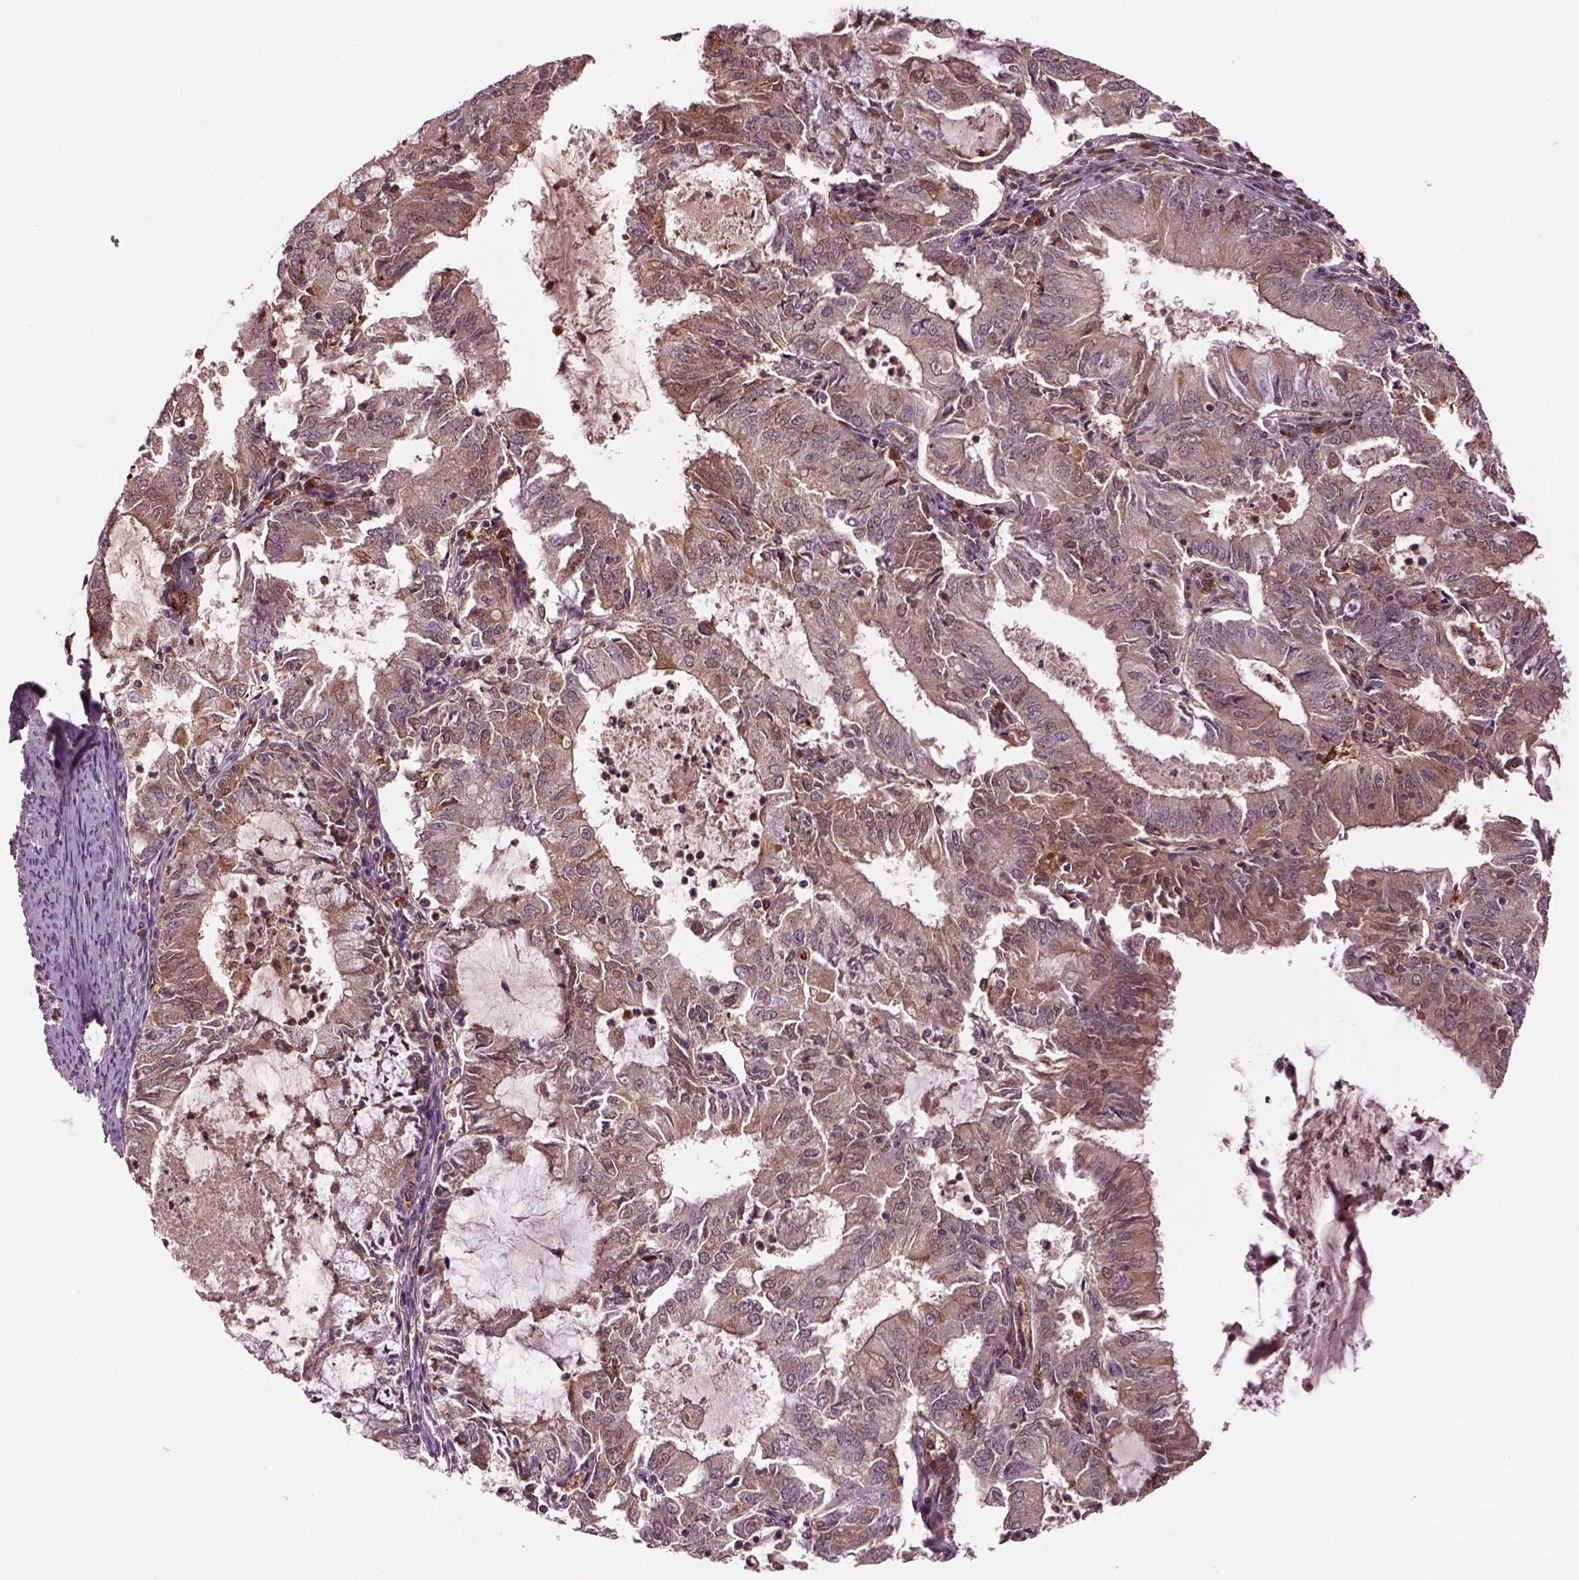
{"staining": {"intensity": "moderate", "quantity": ">75%", "location": "cytoplasmic/membranous"}, "tissue": "endometrial cancer", "cell_type": "Tumor cells", "image_type": "cancer", "snomed": [{"axis": "morphology", "description": "Adenocarcinoma, NOS"}, {"axis": "topography", "description": "Endometrium"}], "caption": "An IHC photomicrograph of tumor tissue is shown. Protein staining in brown highlights moderate cytoplasmic/membranous positivity in endometrial cancer (adenocarcinoma) within tumor cells.", "gene": "MDP1", "patient": {"sex": "female", "age": 57}}